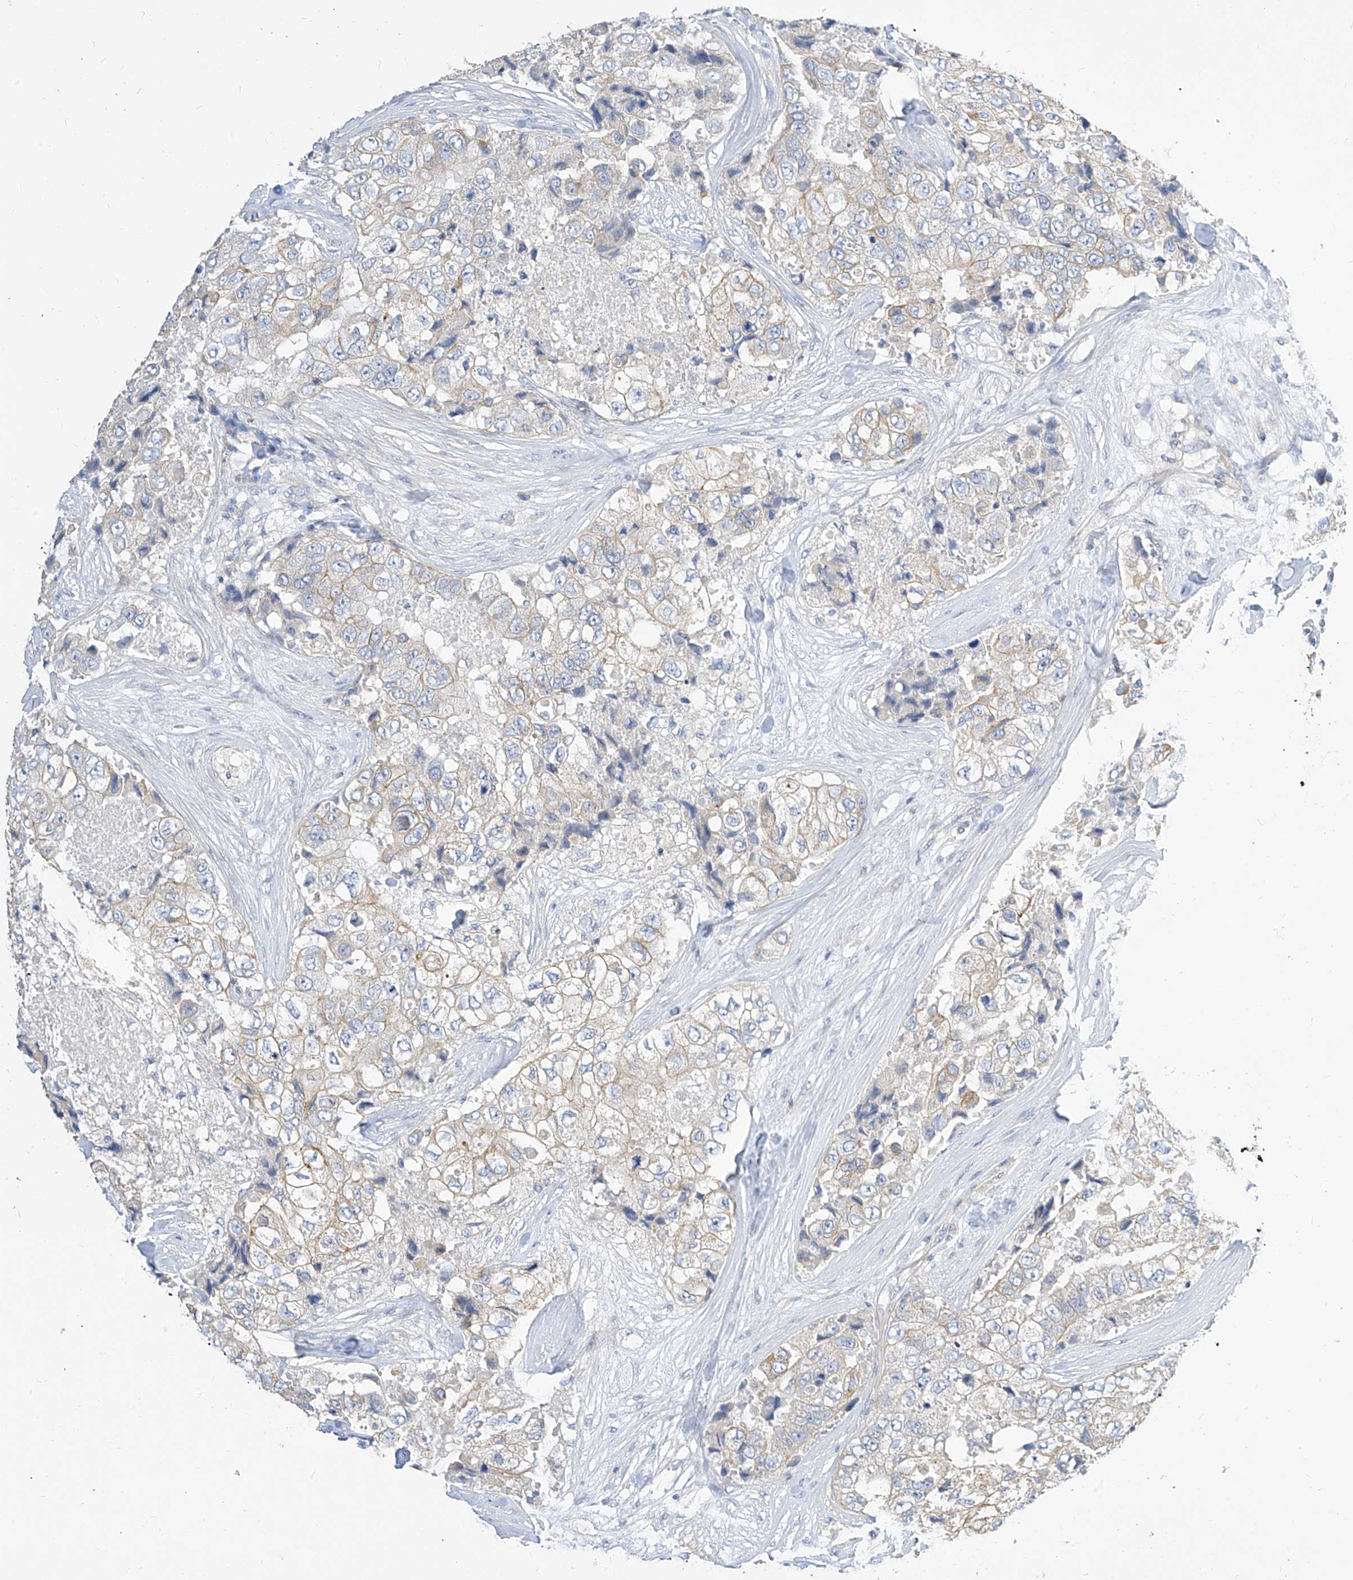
{"staining": {"intensity": "weak", "quantity": "<25%", "location": "cytoplasmic/membranous"}, "tissue": "breast cancer", "cell_type": "Tumor cells", "image_type": "cancer", "snomed": [{"axis": "morphology", "description": "Duct carcinoma"}, {"axis": "topography", "description": "Breast"}], "caption": "There is no significant expression in tumor cells of breast cancer.", "gene": "SCGB2A1", "patient": {"sex": "female", "age": 62}}